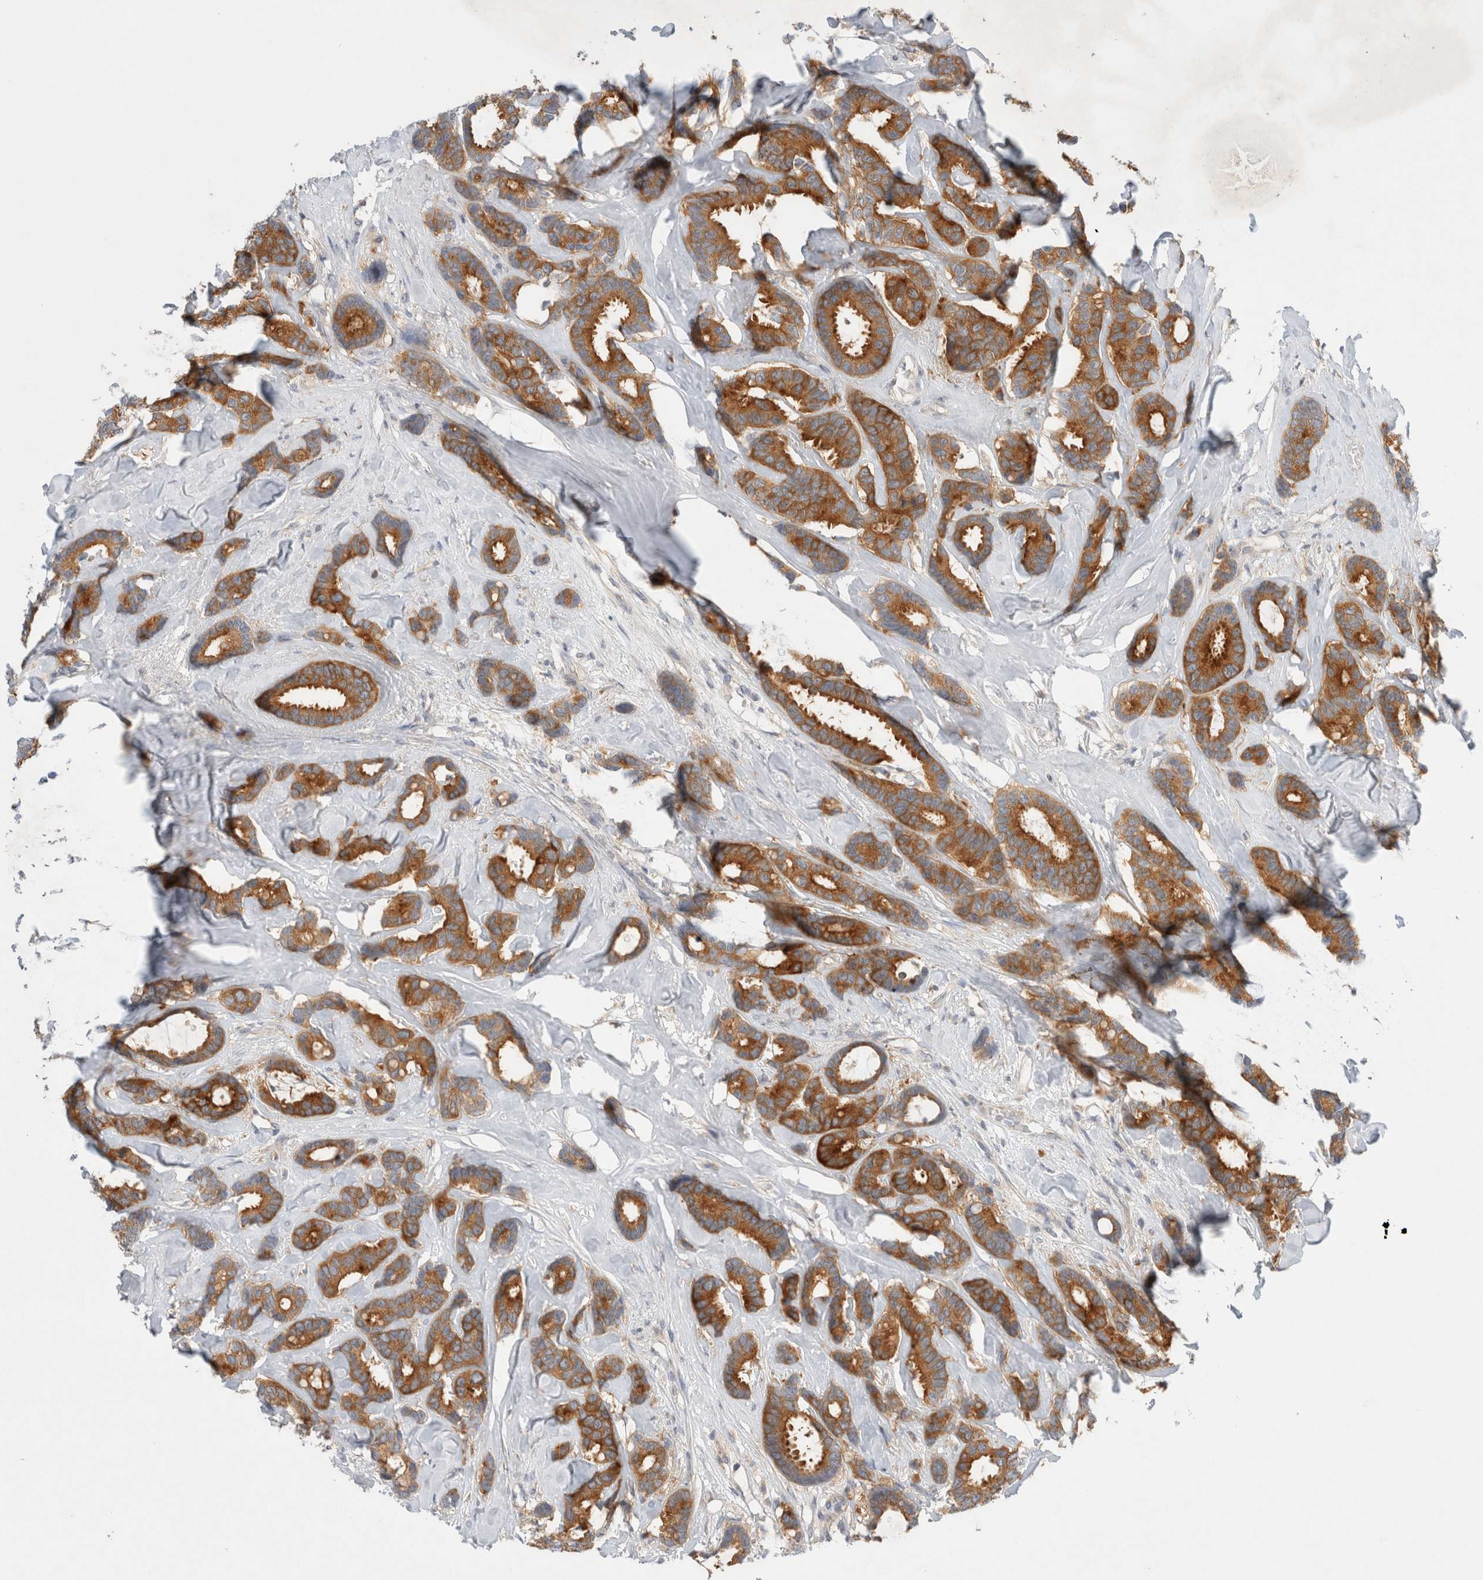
{"staining": {"intensity": "strong", "quantity": ">75%", "location": "cytoplasmic/membranous"}, "tissue": "breast cancer", "cell_type": "Tumor cells", "image_type": "cancer", "snomed": [{"axis": "morphology", "description": "Duct carcinoma"}, {"axis": "topography", "description": "Breast"}], "caption": "Strong cytoplasmic/membranous protein expression is appreciated in about >75% of tumor cells in breast cancer. Using DAB (brown) and hematoxylin (blue) stains, captured at high magnification using brightfield microscopy.", "gene": "NEDD4L", "patient": {"sex": "female", "age": 87}}